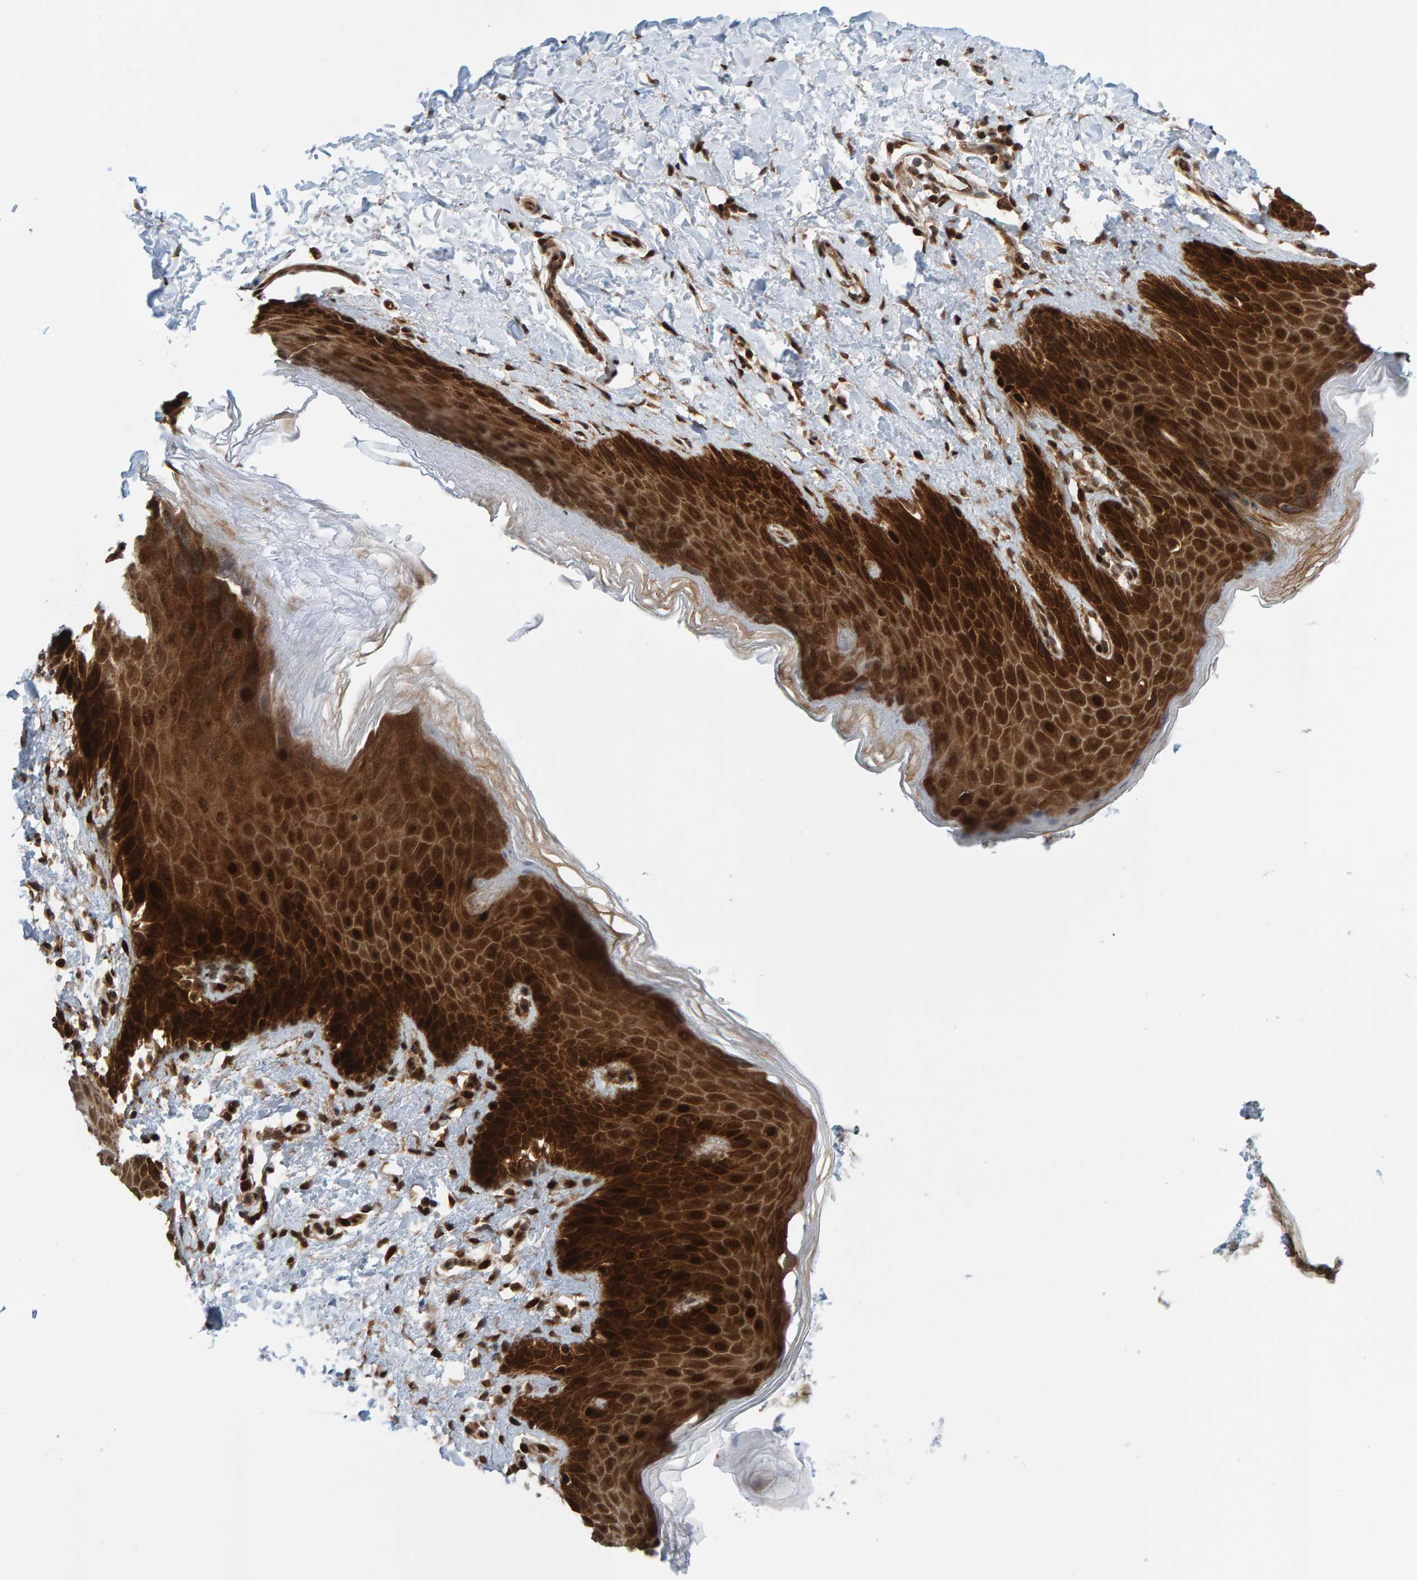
{"staining": {"intensity": "strong", "quantity": ">75%", "location": "cytoplasmic/membranous,nuclear"}, "tissue": "skin", "cell_type": "Epidermal cells", "image_type": "normal", "snomed": [{"axis": "morphology", "description": "Normal tissue, NOS"}, {"axis": "topography", "description": "Anal"}, {"axis": "topography", "description": "Peripheral nerve tissue"}], "caption": "DAB (3,3'-diaminobenzidine) immunohistochemical staining of normal skin displays strong cytoplasmic/membranous,nuclear protein positivity in about >75% of epidermal cells. The protein of interest is shown in brown color, while the nuclei are stained blue.", "gene": "ZNF366", "patient": {"sex": "male", "age": 44}}